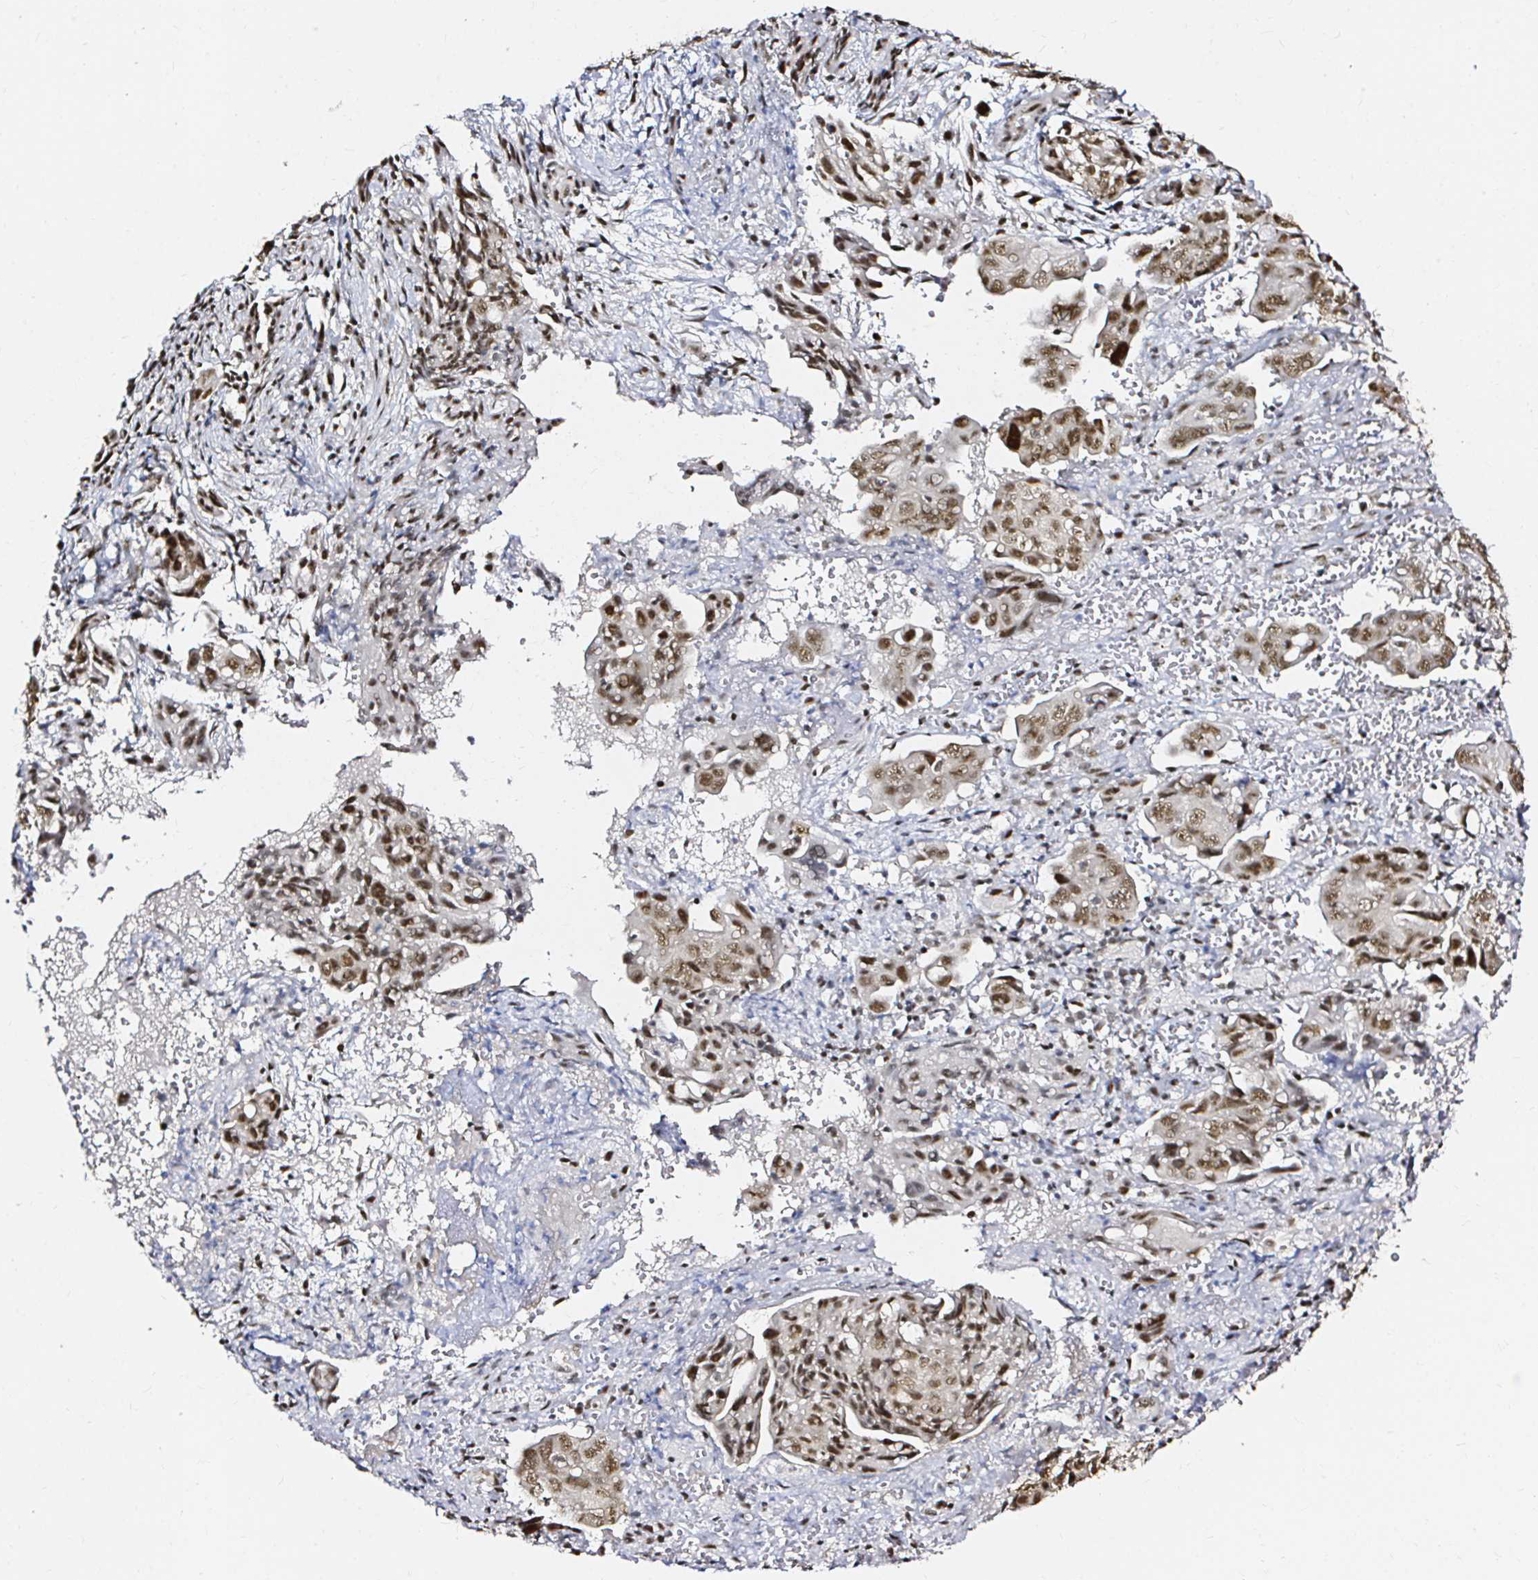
{"staining": {"intensity": "moderate", "quantity": ">75%", "location": "nuclear"}, "tissue": "ovarian cancer", "cell_type": "Tumor cells", "image_type": "cancer", "snomed": [{"axis": "morphology", "description": "Carcinoma, endometroid"}, {"axis": "topography", "description": "Ovary"}], "caption": "An immunohistochemistry photomicrograph of tumor tissue is shown. Protein staining in brown highlights moderate nuclear positivity in ovarian cancer (endometroid carcinoma) within tumor cells.", "gene": "SNRPC", "patient": {"sex": "female", "age": 70}}